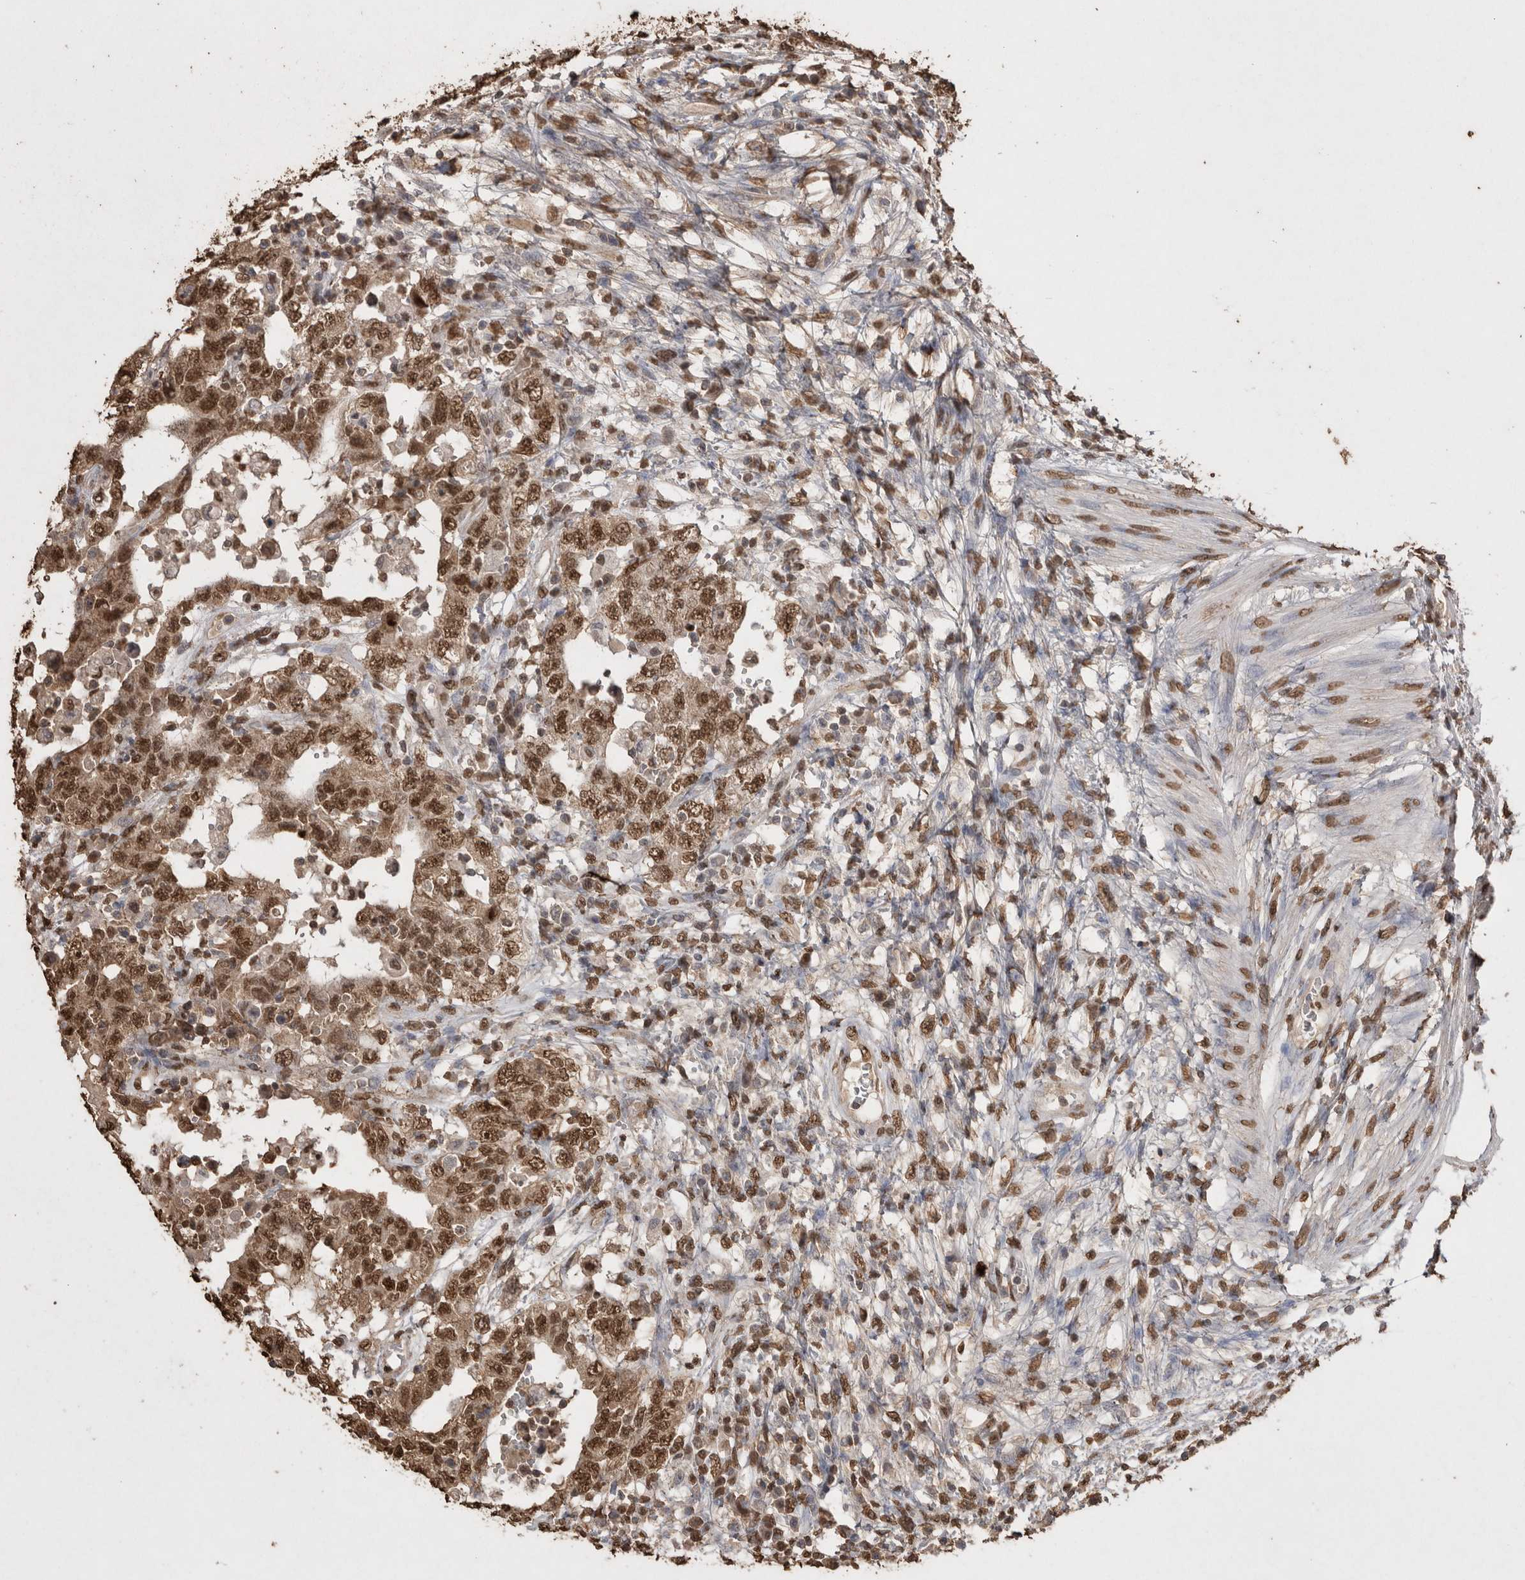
{"staining": {"intensity": "moderate", "quantity": ">75%", "location": "cytoplasmic/membranous,nuclear"}, "tissue": "testis cancer", "cell_type": "Tumor cells", "image_type": "cancer", "snomed": [{"axis": "morphology", "description": "Carcinoma, Embryonal, NOS"}, {"axis": "topography", "description": "Testis"}], "caption": "An immunohistochemistry (IHC) photomicrograph of tumor tissue is shown. Protein staining in brown highlights moderate cytoplasmic/membranous and nuclear positivity in testis cancer within tumor cells.", "gene": "POU5F1", "patient": {"sex": "male", "age": 26}}